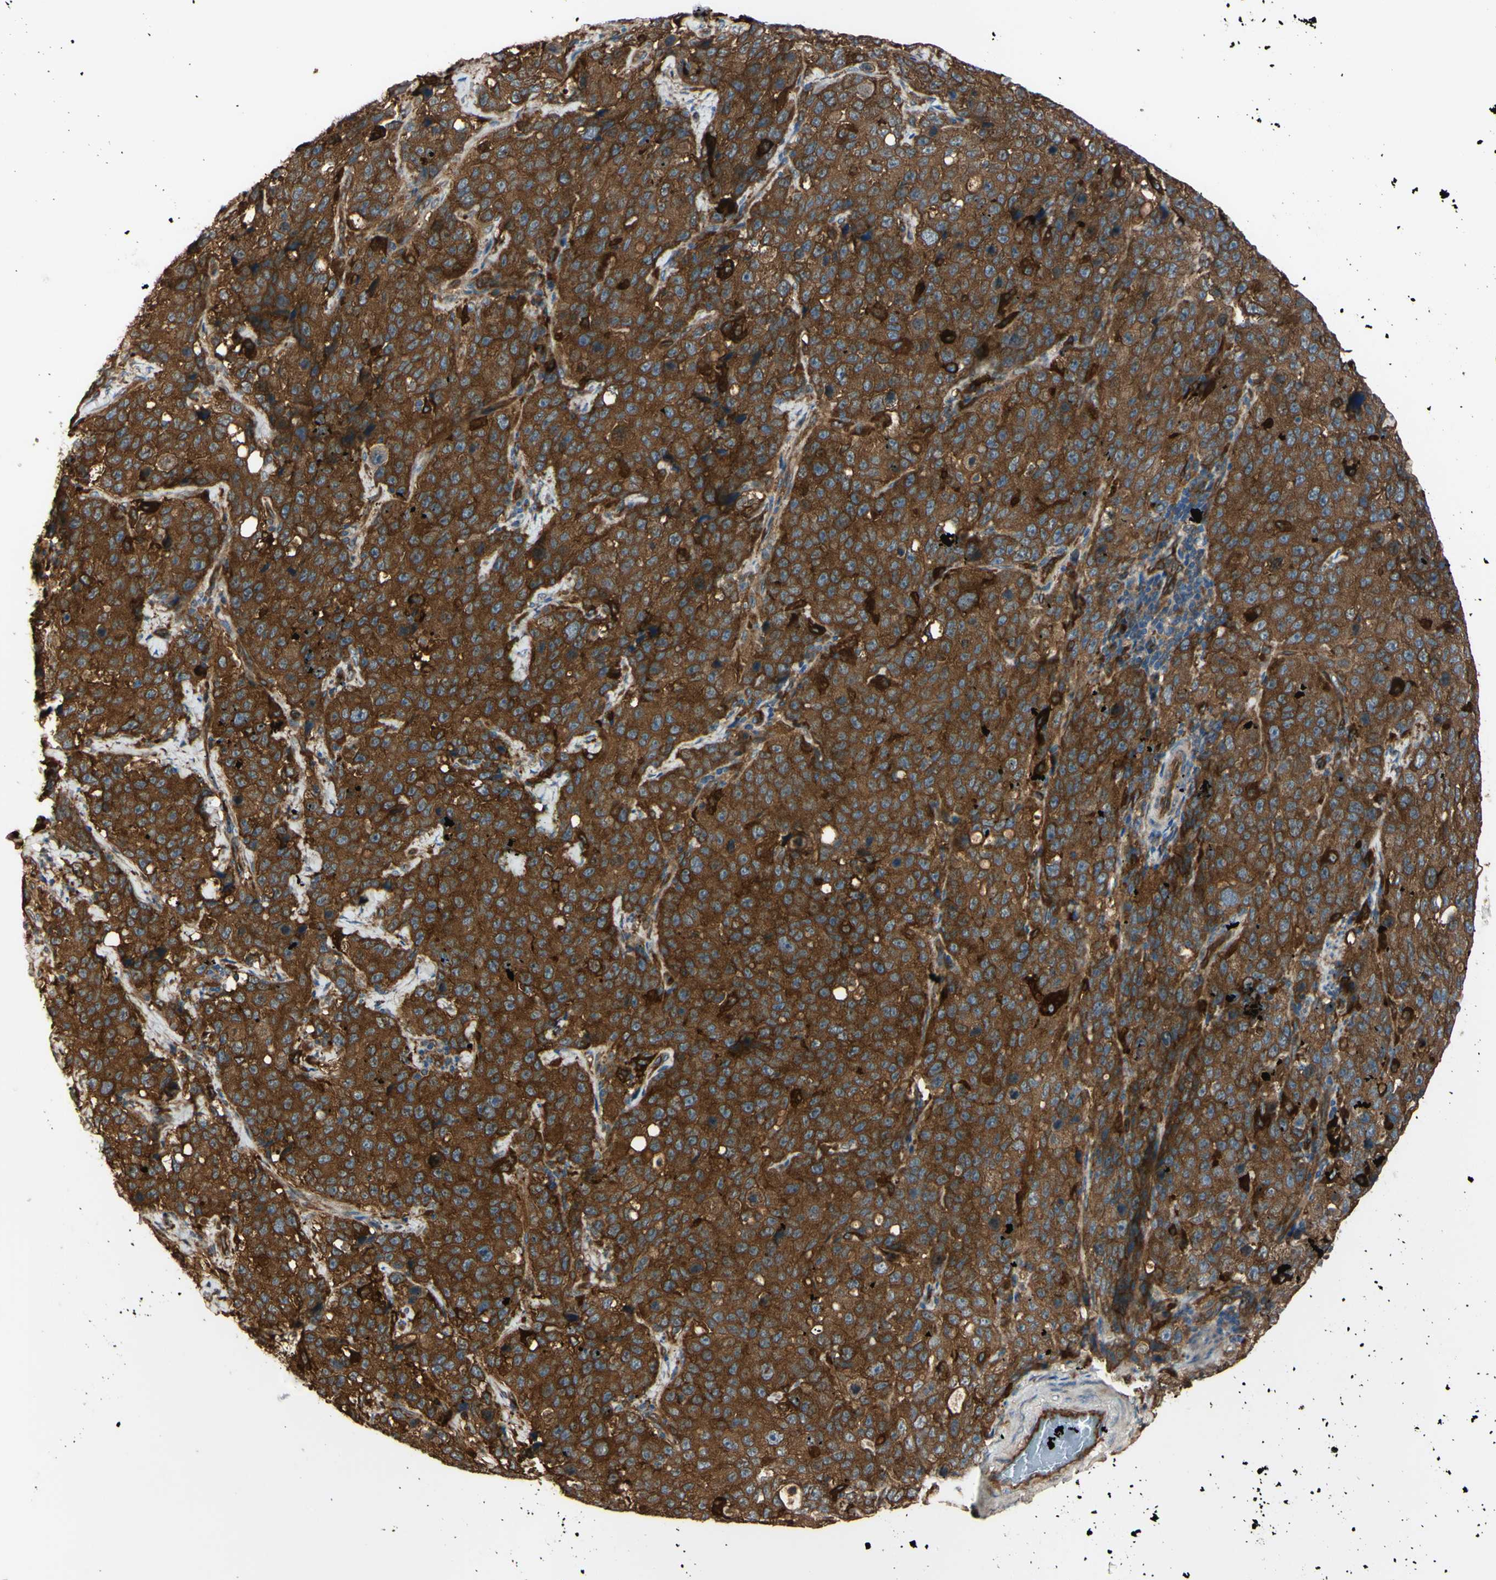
{"staining": {"intensity": "strong", "quantity": ">75%", "location": "cytoplasmic/membranous"}, "tissue": "stomach cancer", "cell_type": "Tumor cells", "image_type": "cancer", "snomed": [{"axis": "morphology", "description": "Normal tissue, NOS"}, {"axis": "morphology", "description": "Adenocarcinoma, NOS"}, {"axis": "topography", "description": "Stomach"}], "caption": "Human stomach adenocarcinoma stained with a protein marker reveals strong staining in tumor cells.", "gene": "PTPN12", "patient": {"sex": "male", "age": 48}}